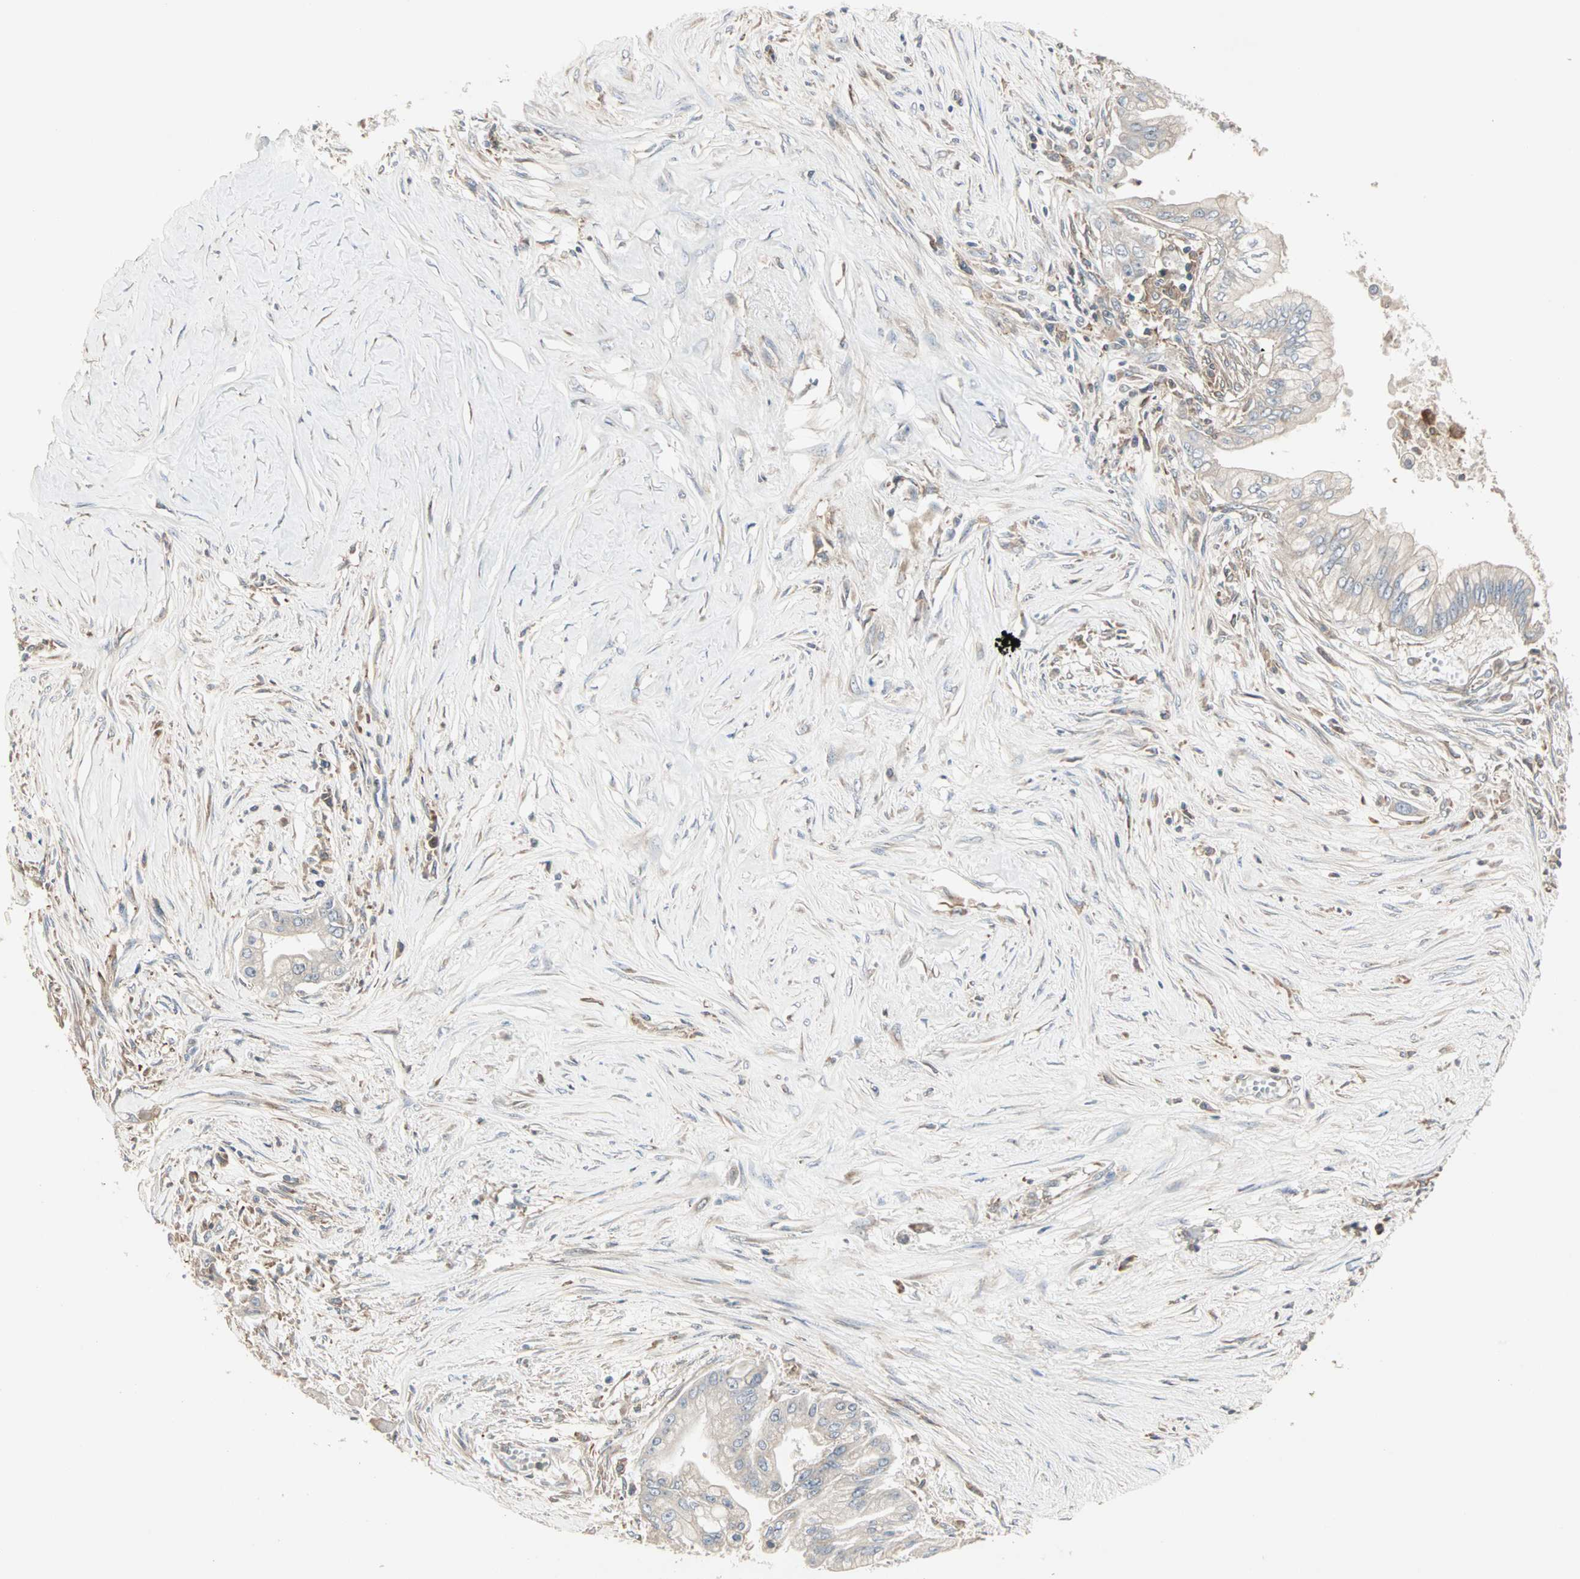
{"staining": {"intensity": "weak", "quantity": "25%-75%", "location": "cytoplasmic/membranous"}, "tissue": "pancreatic cancer", "cell_type": "Tumor cells", "image_type": "cancer", "snomed": [{"axis": "morphology", "description": "Adenocarcinoma, NOS"}, {"axis": "topography", "description": "Pancreas"}], "caption": "Immunohistochemistry (IHC) (DAB) staining of human adenocarcinoma (pancreatic) shows weak cytoplasmic/membranous protein expression in about 25%-75% of tumor cells.", "gene": "GNAI2", "patient": {"sex": "male", "age": 59}}